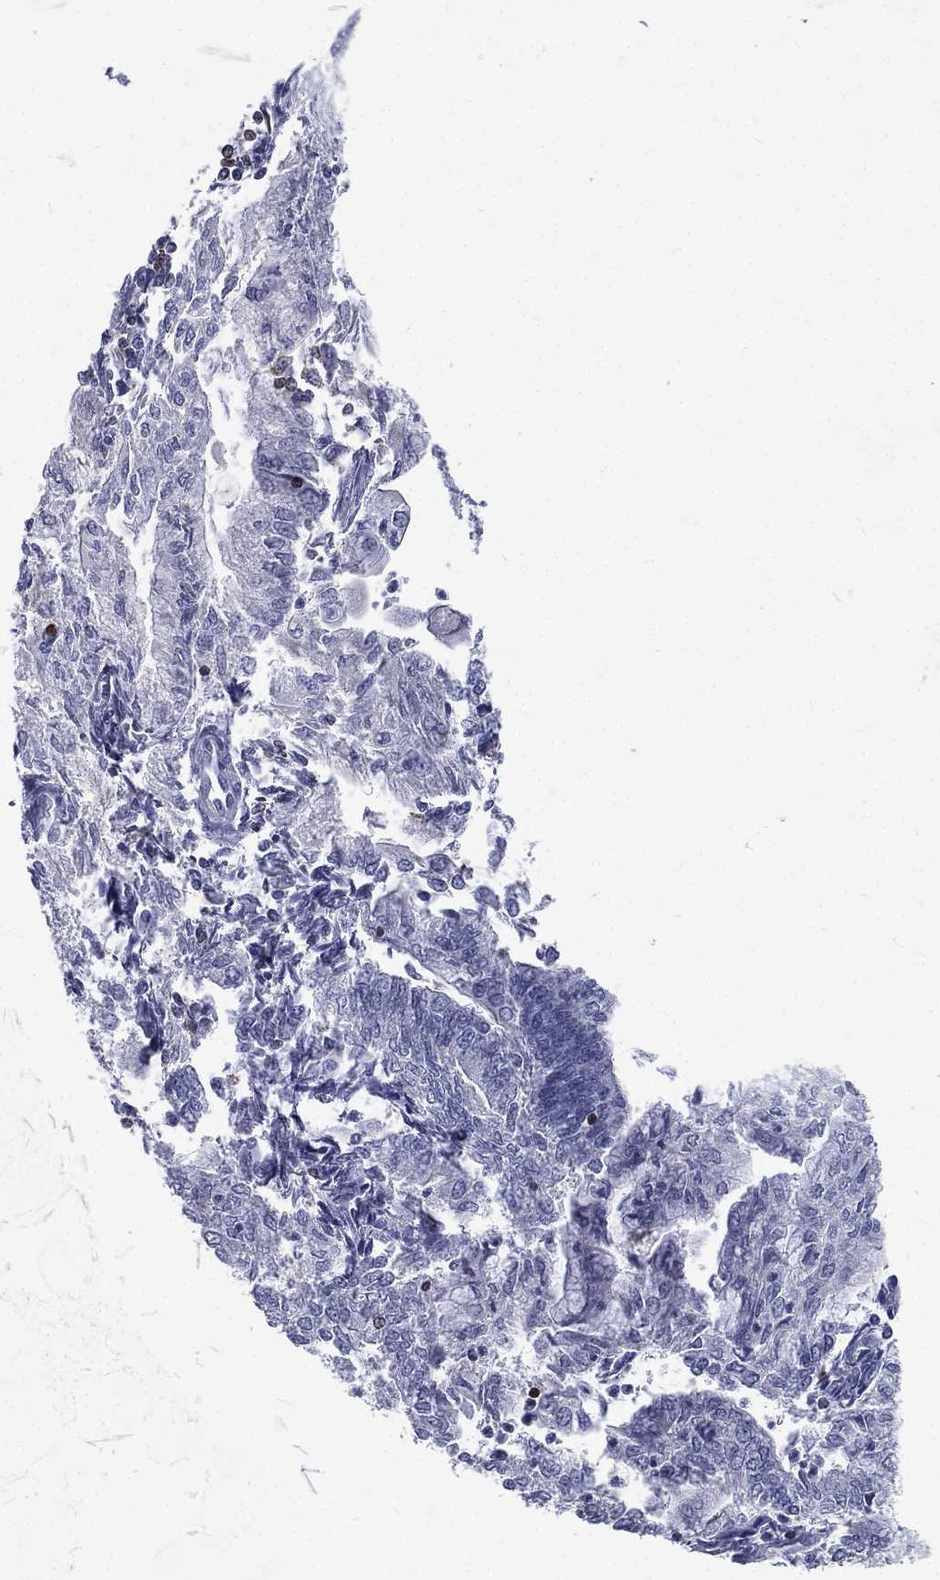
{"staining": {"intensity": "negative", "quantity": "none", "location": "none"}, "tissue": "endometrial cancer", "cell_type": "Tumor cells", "image_type": "cancer", "snomed": [{"axis": "morphology", "description": "Adenocarcinoma, NOS"}, {"axis": "topography", "description": "Endometrium"}], "caption": "Endometrial adenocarcinoma was stained to show a protein in brown. There is no significant expression in tumor cells. (Brightfield microscopy of DAB immunohistochemistry (IHC) at high magnification).", "gene": "CTSW", "patient": {"sex": "female", "age": 59}}